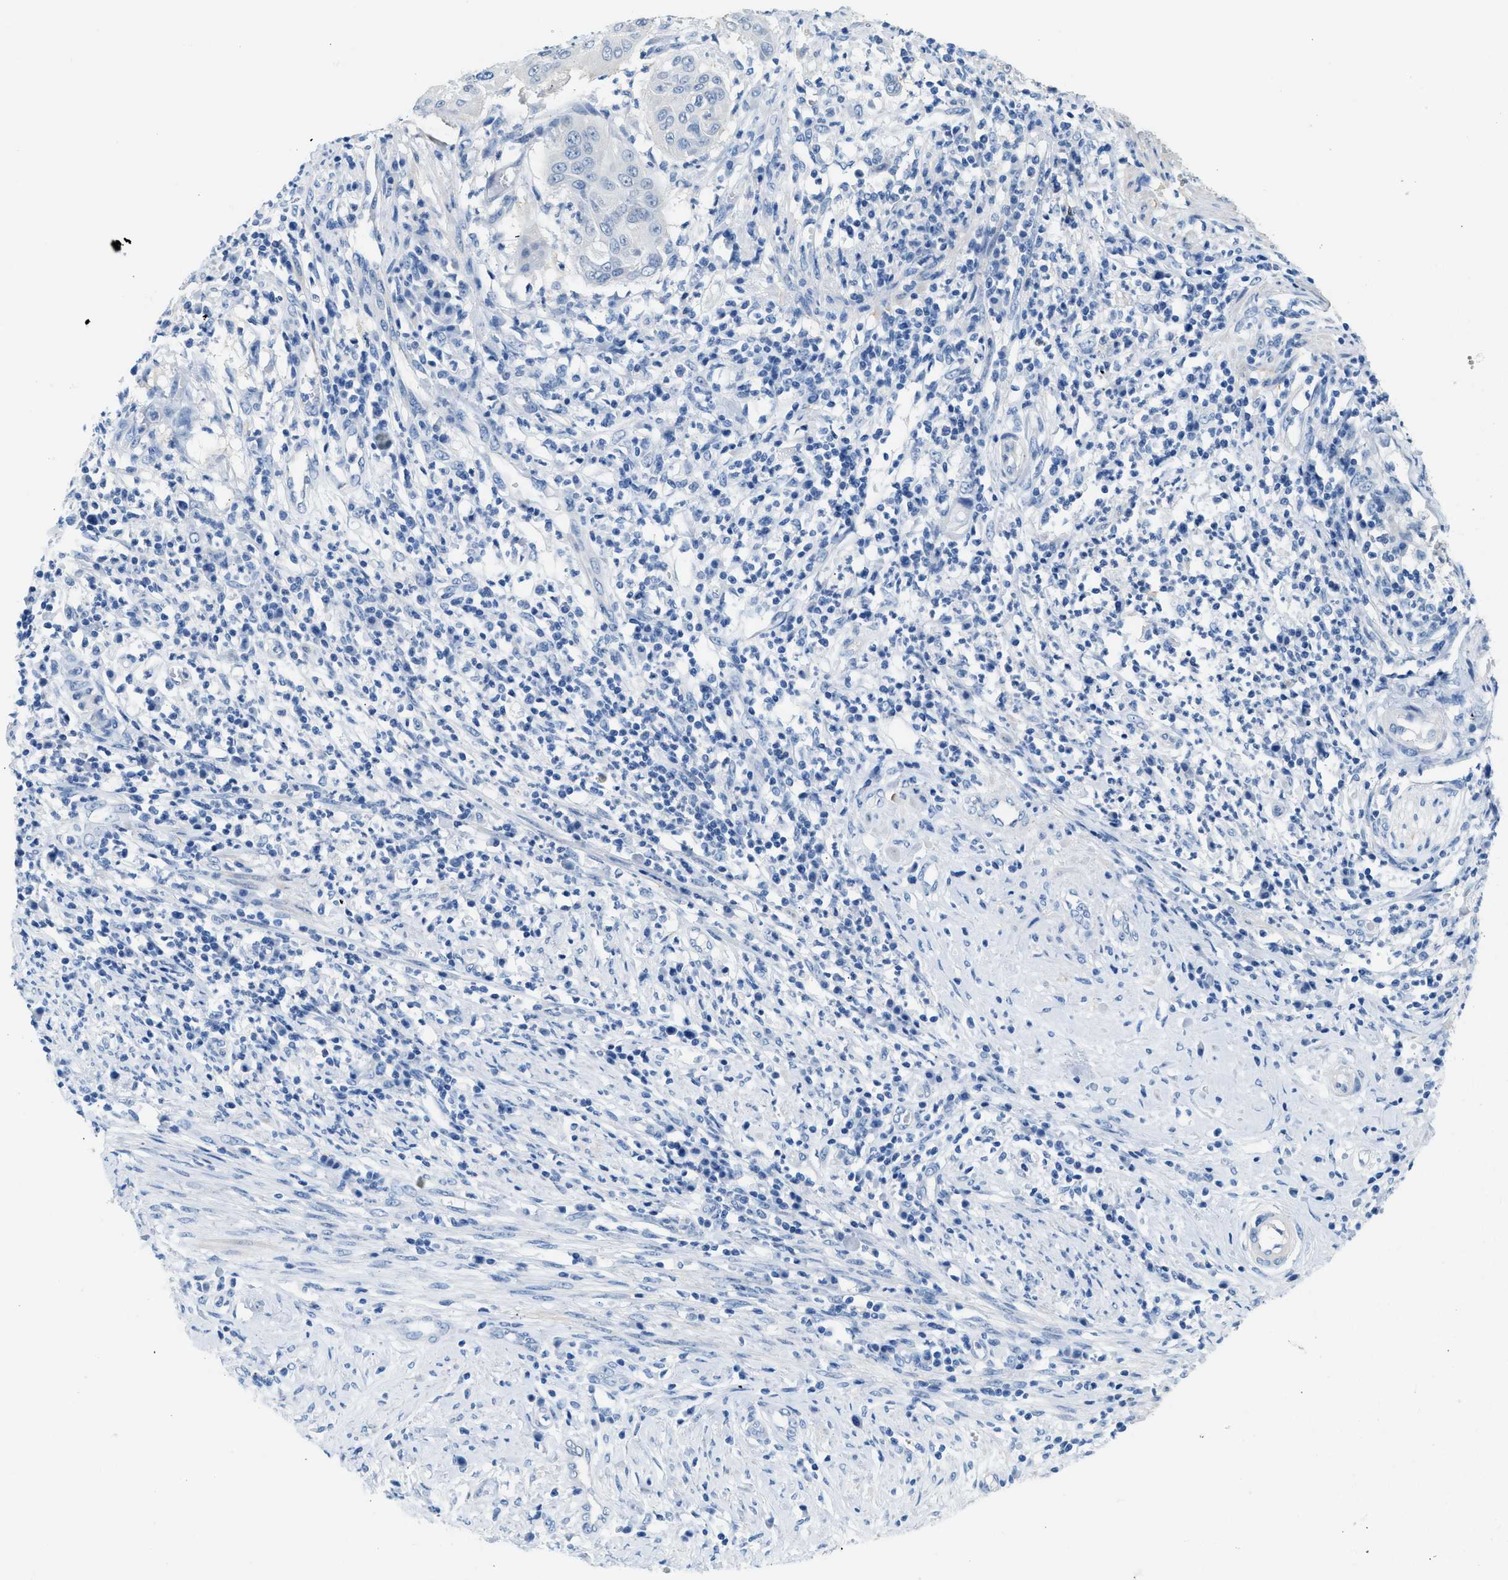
{"staining": {"intensity": "negative", "quantity": "none", "location": "none"}, "tissue": "cervical cancer", "cell_type": "Tumor cells", "image_type": "cancer", "snomed": [{"axis": "morphology", "description": "Normal tissue, NOS"}, {"axis": "morphology", "description": "Squamous cell carcinoma, NOS"}, {"axis": "topography", "description": "Cervix"}], "caption": "Squamous cell carcinoma (cervical) was stained to show a protein in brown. There is no significant expression in tumor cells.", "gene": "SPAM1", "patient": {"sex": "female", "age": 39}}